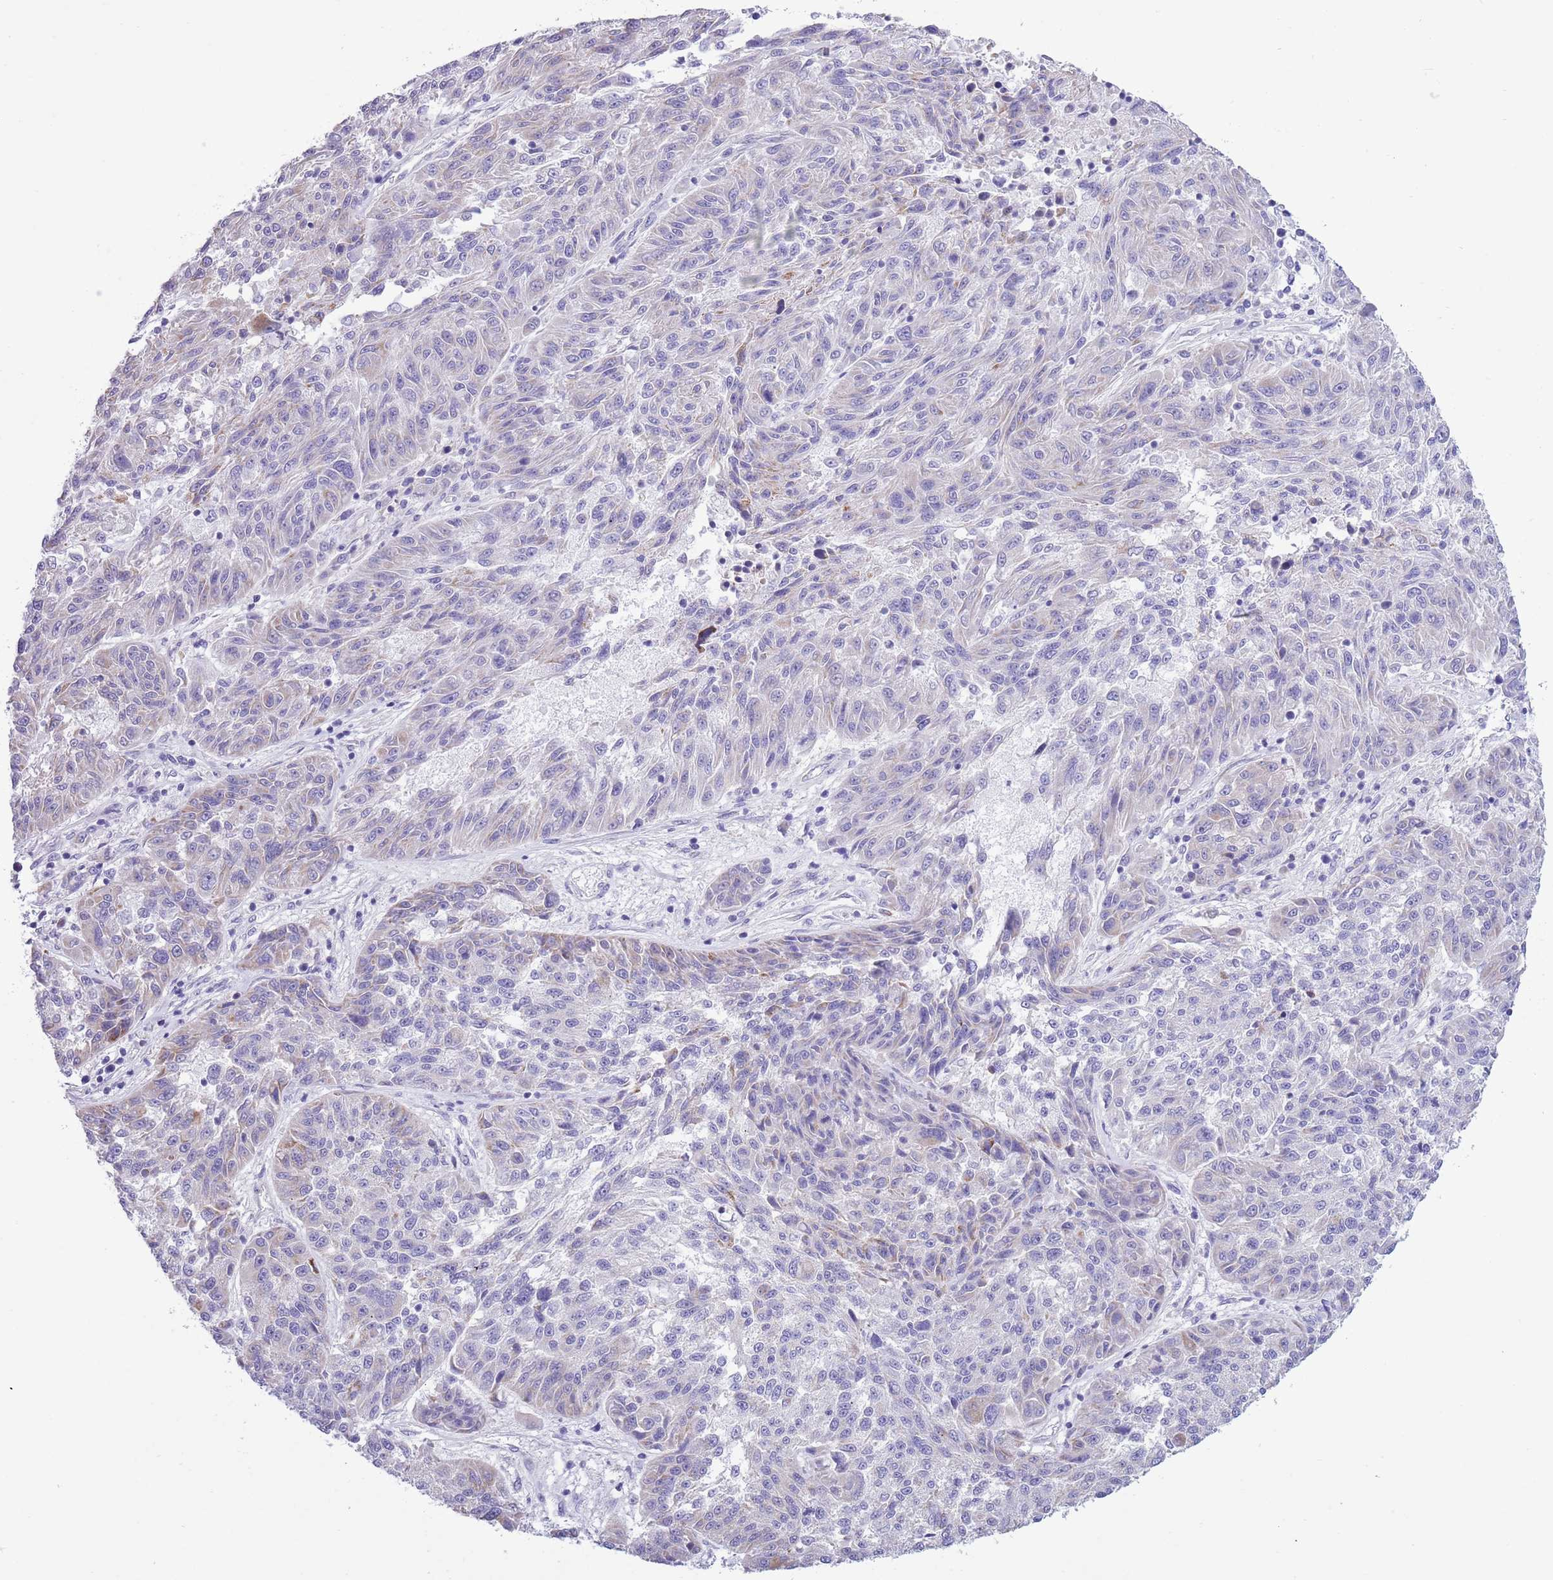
{"staining": {"intensity": "weak", "quantity": "<25%", "location": "cytoplasmic/membranous"}, "tissue": "melanoma", "cell_type": "Tumor cells", "image_type": "cancer", "snomed": [{"axis": "morphology", "description": "Malignant melanoma, NOS"}, {"axis": "topography", "description": "Skin"}], "caption": "Immunohistochemical staining of melanoma shows no significant staining in tumor cells. (Immunohistochemistry (ihc), brightfield microscopy, high magnification).", "gene": "MOCOS", "patient": {"sex": "male", "age": 53}}